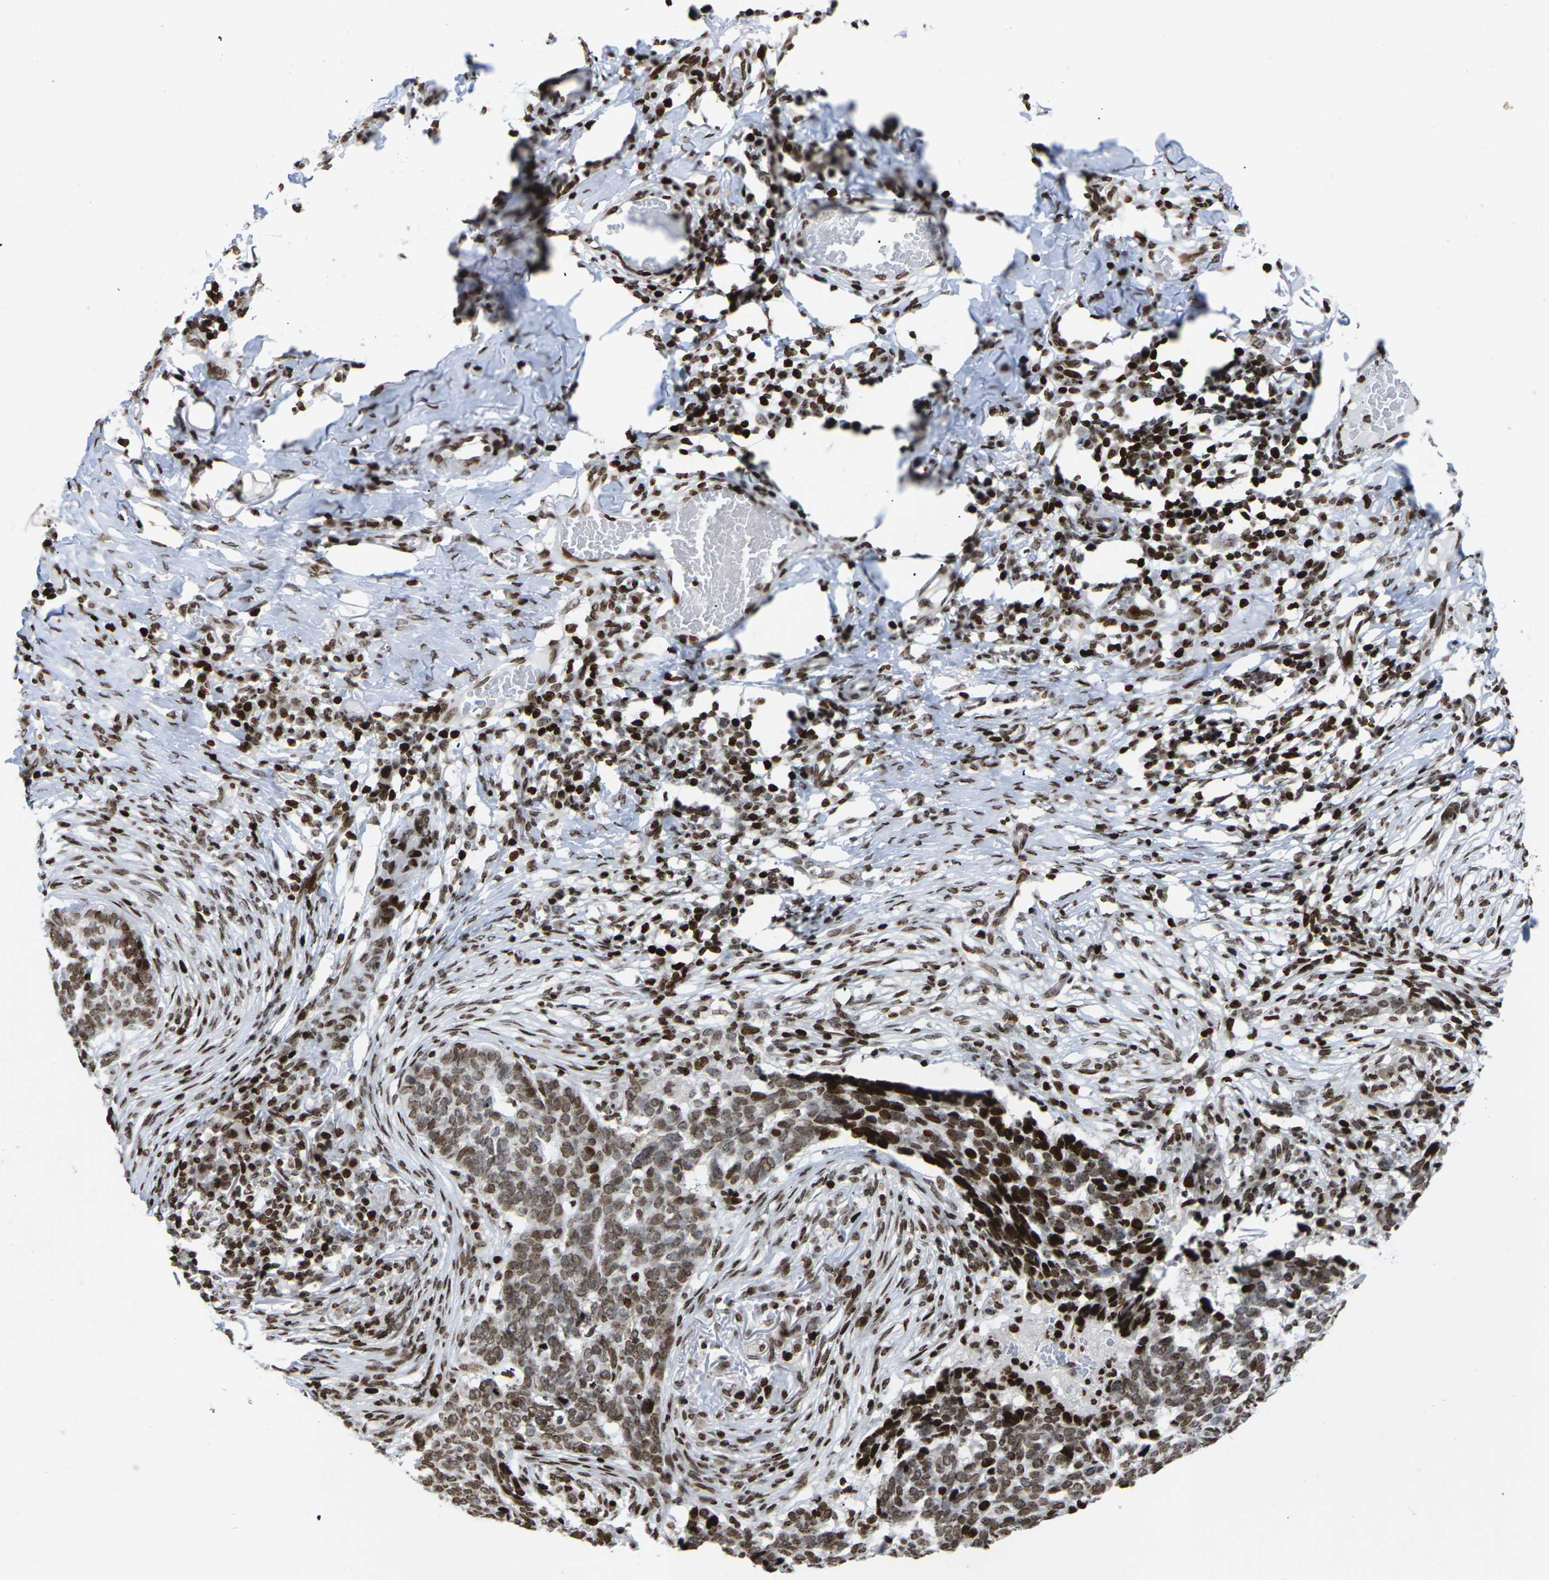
{"staining": {"intensity": "strong", "quantity": ">75%", "location": "nuclear"}, "tissue": "skin cancer", "cell_type": "Tumor cells", "image_type": "cancer", "snomed": [{"axis": "morphology", "description": "Basal cell carcinoma"}, {"axis": "topography", "description": "Skin"}], "caption": "Tumor cells exhibit strong nuclear staining in about >75% of cells in skin basal cell carcinoma.", "gene": "H1-4", "patient": {"sex": "male", "age": 85}}